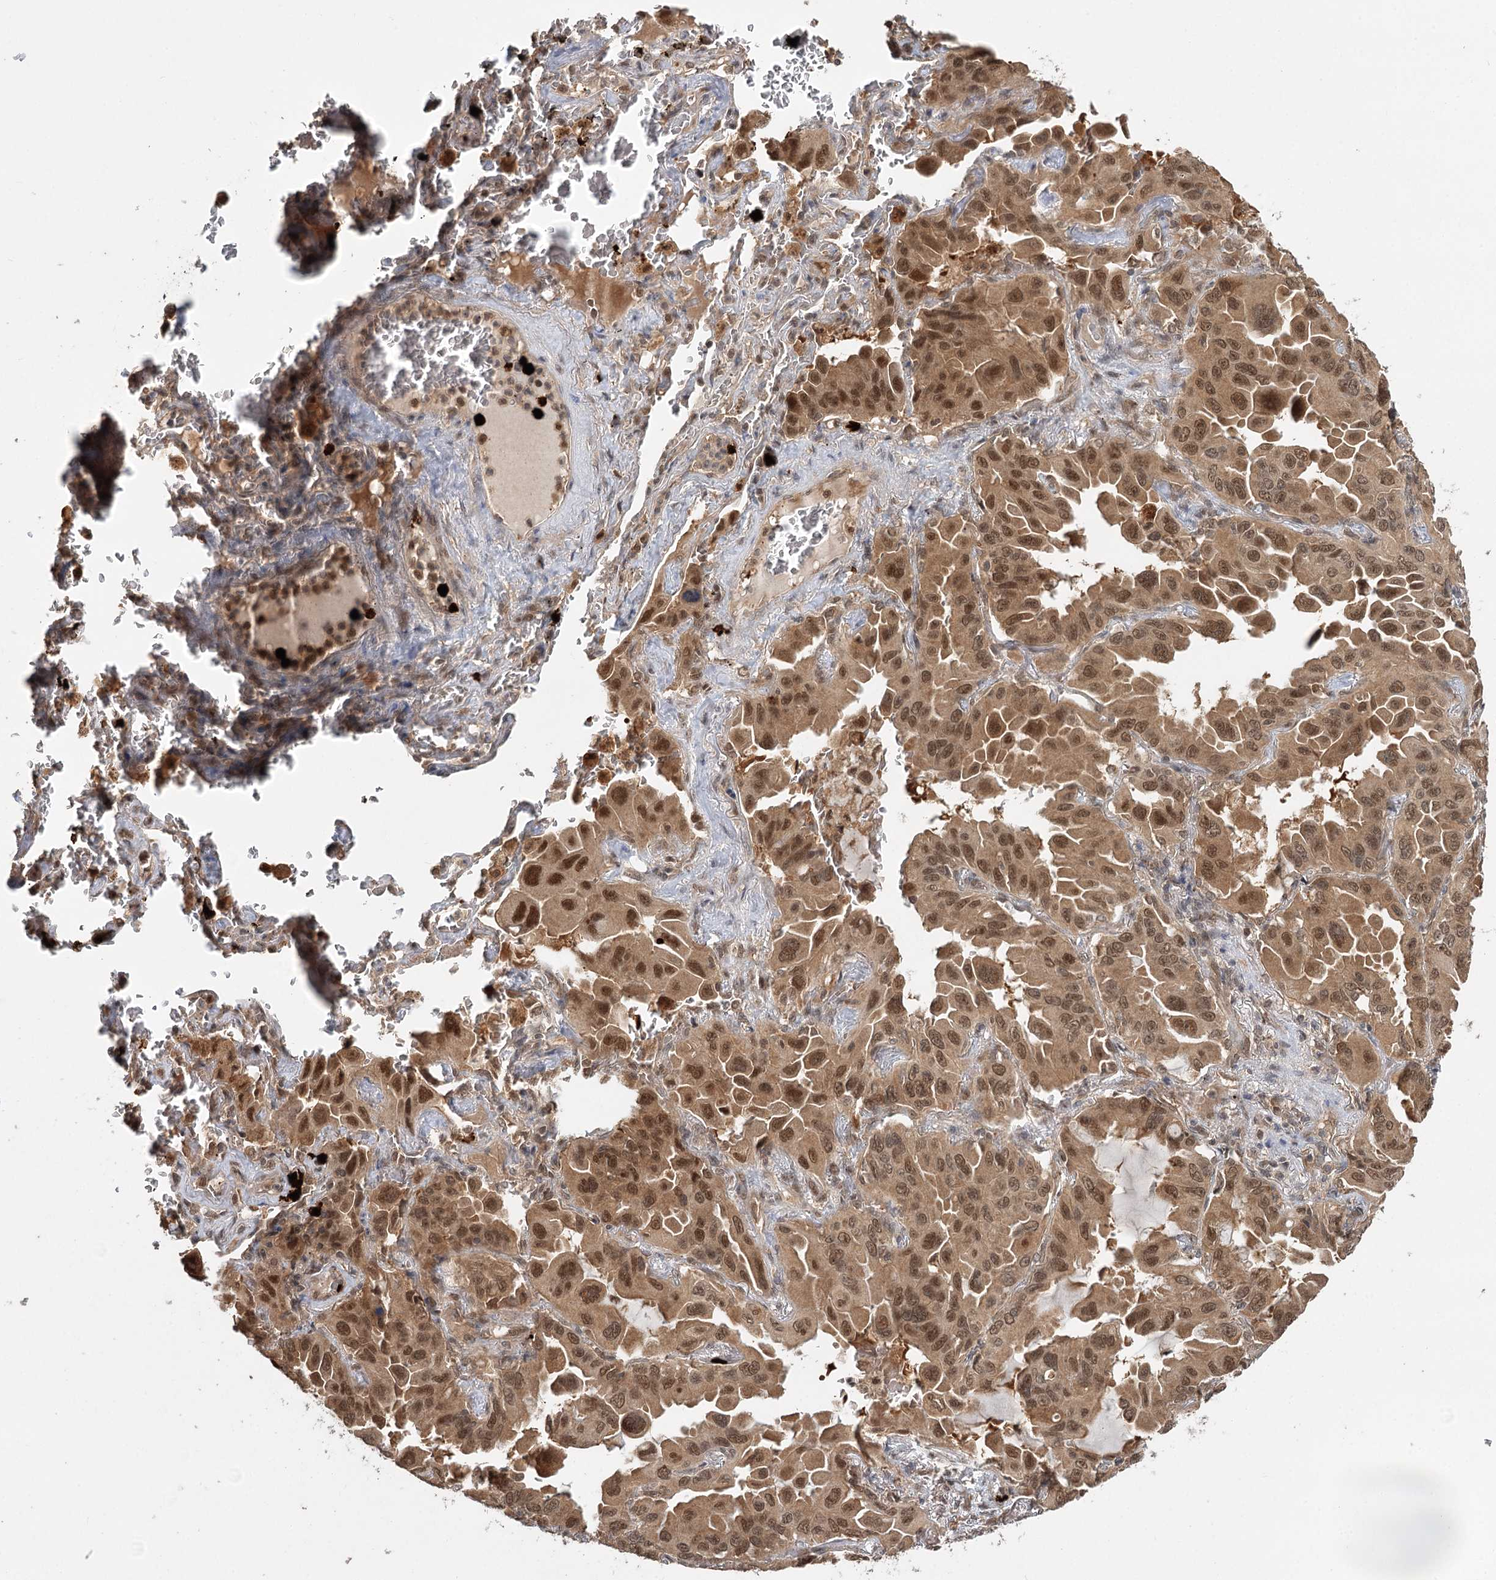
{"staining": {"intensity": "moderate", "quantity": ">75%", "location": "cytoplasmic/membranous,nuclear"}, "tissue": "lung cancer", "cell_type": "Tumor cells", "image_type": "cancer", "snomed": [{"axis": "morphology", "description": "Adenocarcinoma, NOS"}, {"axis": "topography", "description": "Lung"}], "caption": "Adenocarcinoma (lung) stained for a protein exhibits moderate cytoplasmic/membranous and nuclear positivity in tumor cells.", "gene": "N6AMT1", "patient": {"sex": "male", "age": 64}}